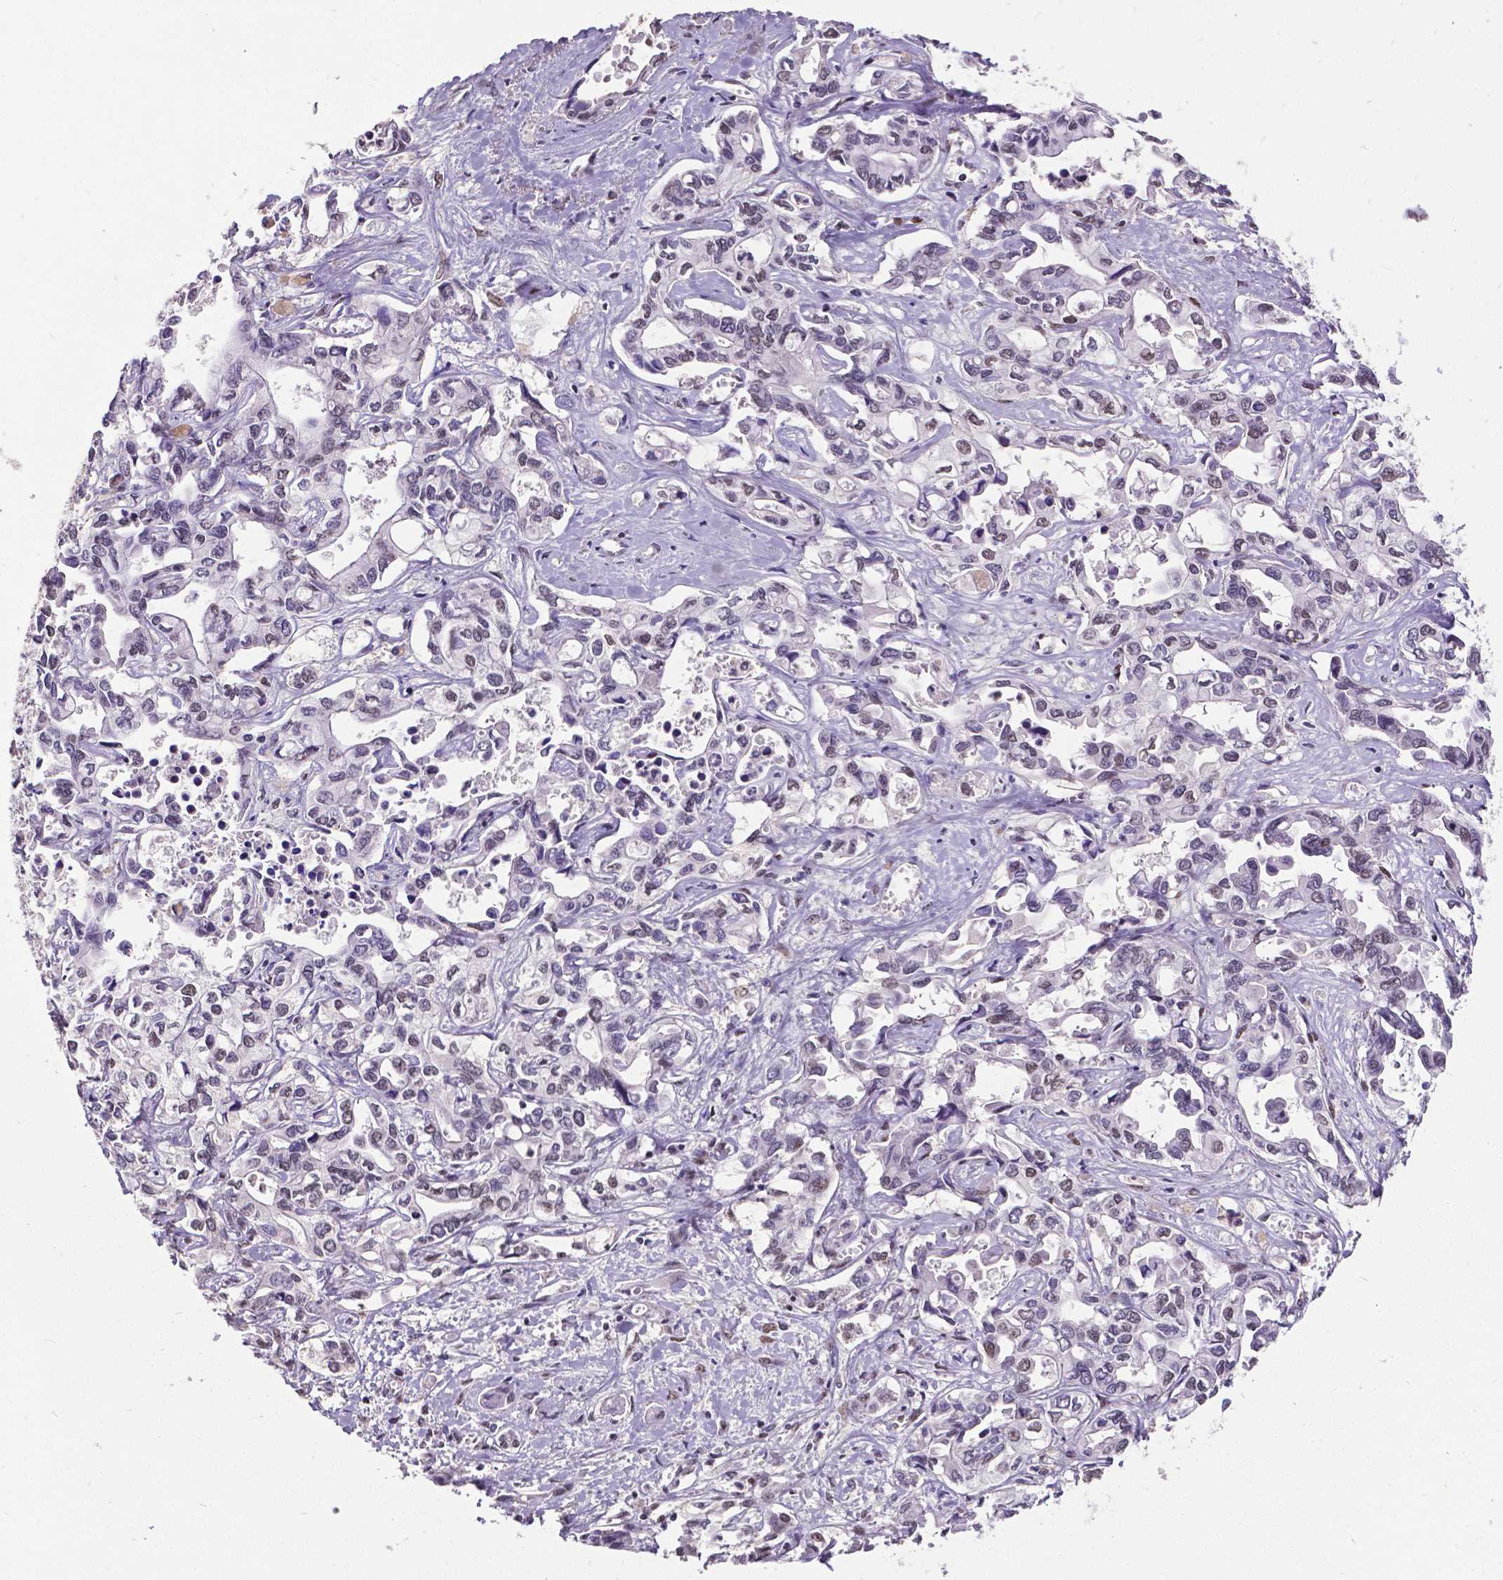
{"staining": {"intensity": "negative", "quantity": "none", "location": "none"}, "tissue": "liver cancer", "cell_type": "Tumor cells", "image_type": "cancer", "snomed": [{"axis": "morphology", "description": "Cholangiocarcinoma"}, {"axis": "topography", "description": "Liver"}], "caption": "Immunohistochemistry (IHC) image of human liver cancer (cholangiocarcinoma) stained for a protein (brown), which demonstrates no staining in tumor cells.", "gene": "REST", "patient": {"sex": "female", "age": 64}}